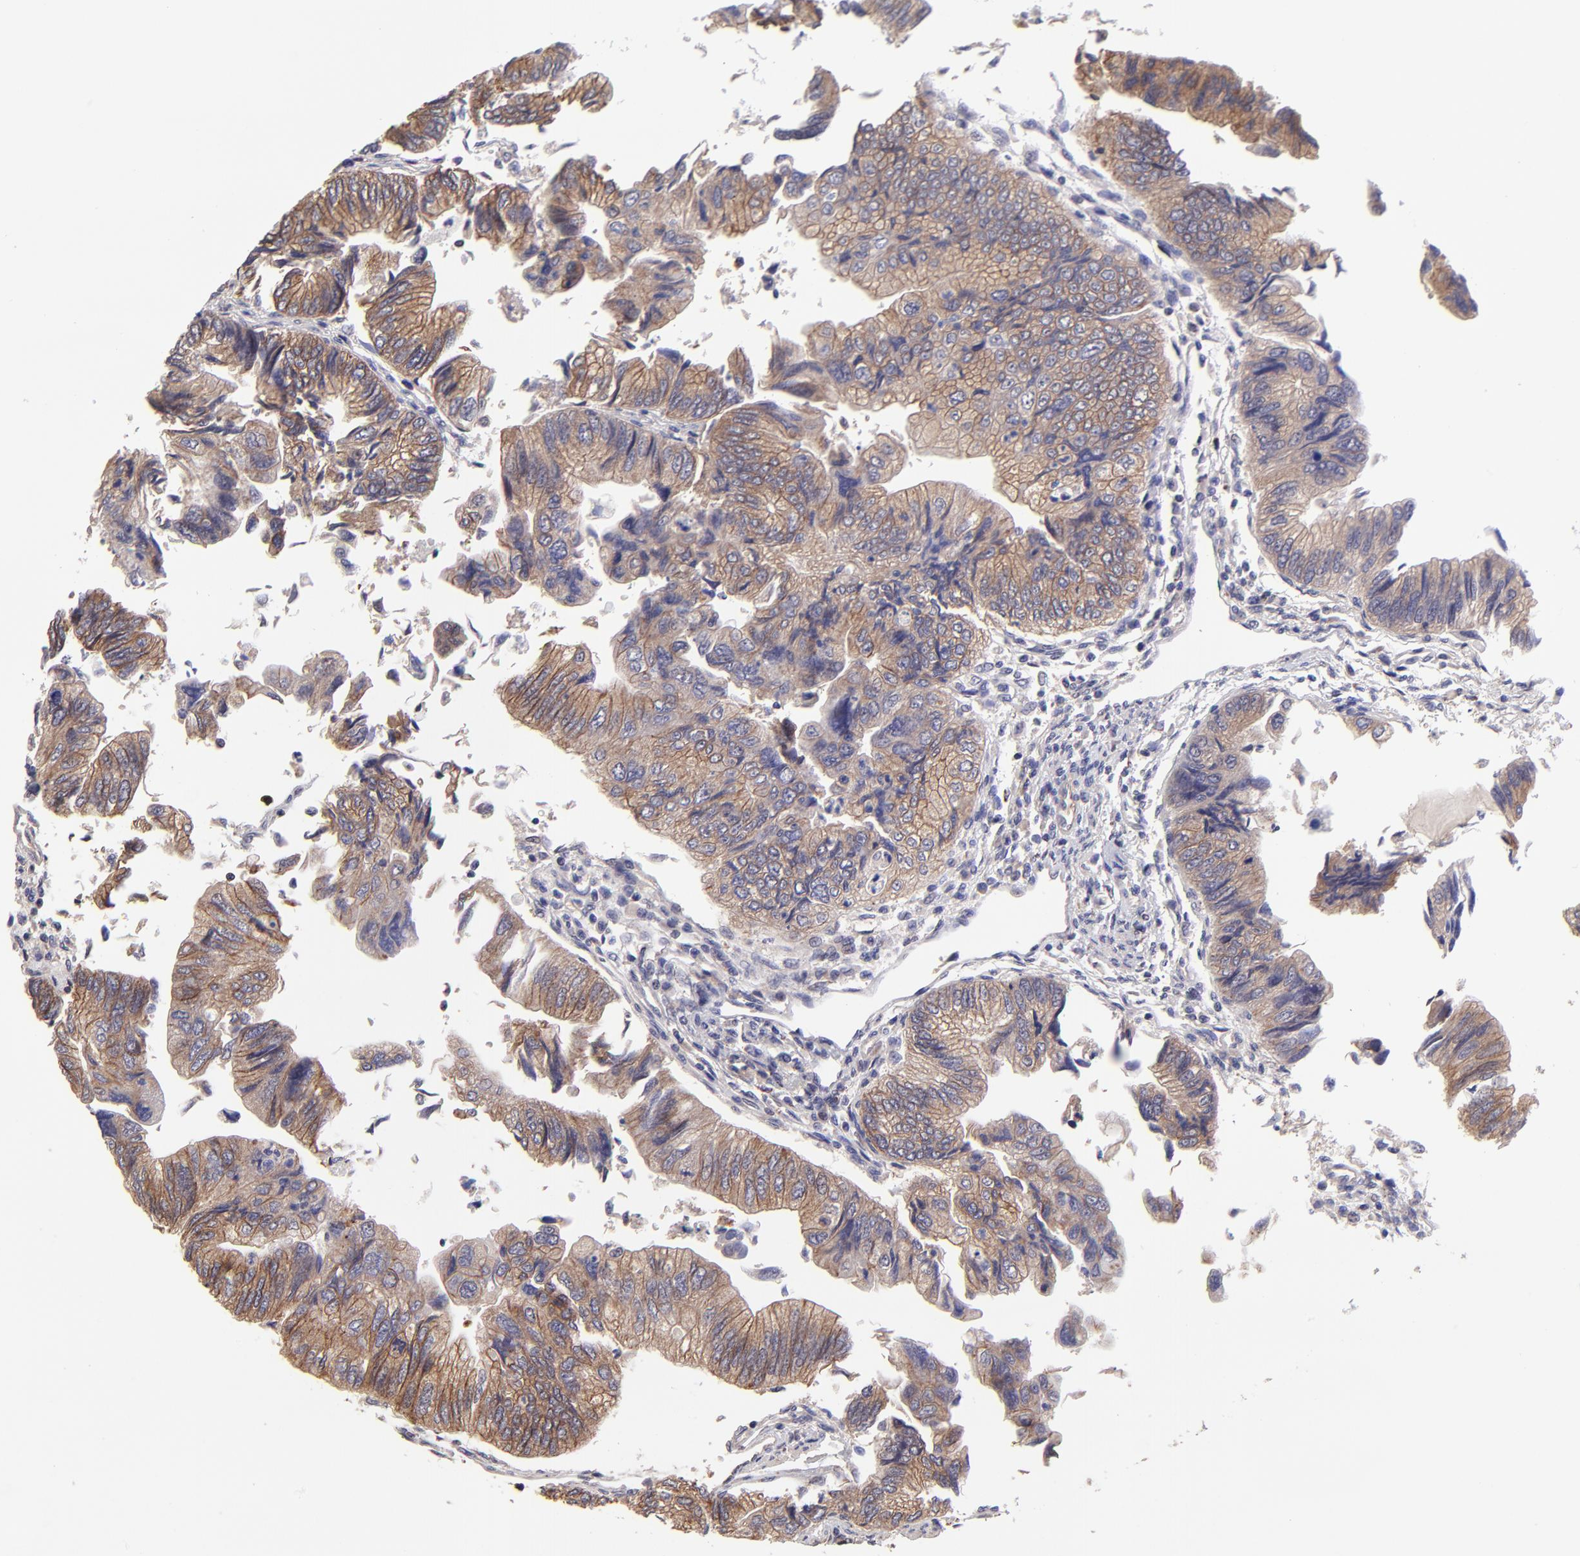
{"staining": {"intensity": "moderate", "quantity": ">75%", "location": "cytoplasmic/membranous"}, "tissue": "colorectal cancer", "cell_type": "Tumor cells", "image_type": "cancer", "snomed": [{"axis": "morphology", "description": "Adenocarcinoma, NOS"}, {"axis": "topography", "description": "Colon"}], "caption": "Adenocarcinoma (colorectal) stained for a protein (brown) demonstrates moderate cytoplasmic/membranous positive staining in approximately >75% of tumor cells.", "gene": "NSF", "patient": {"sex": "female", "age": 11}}